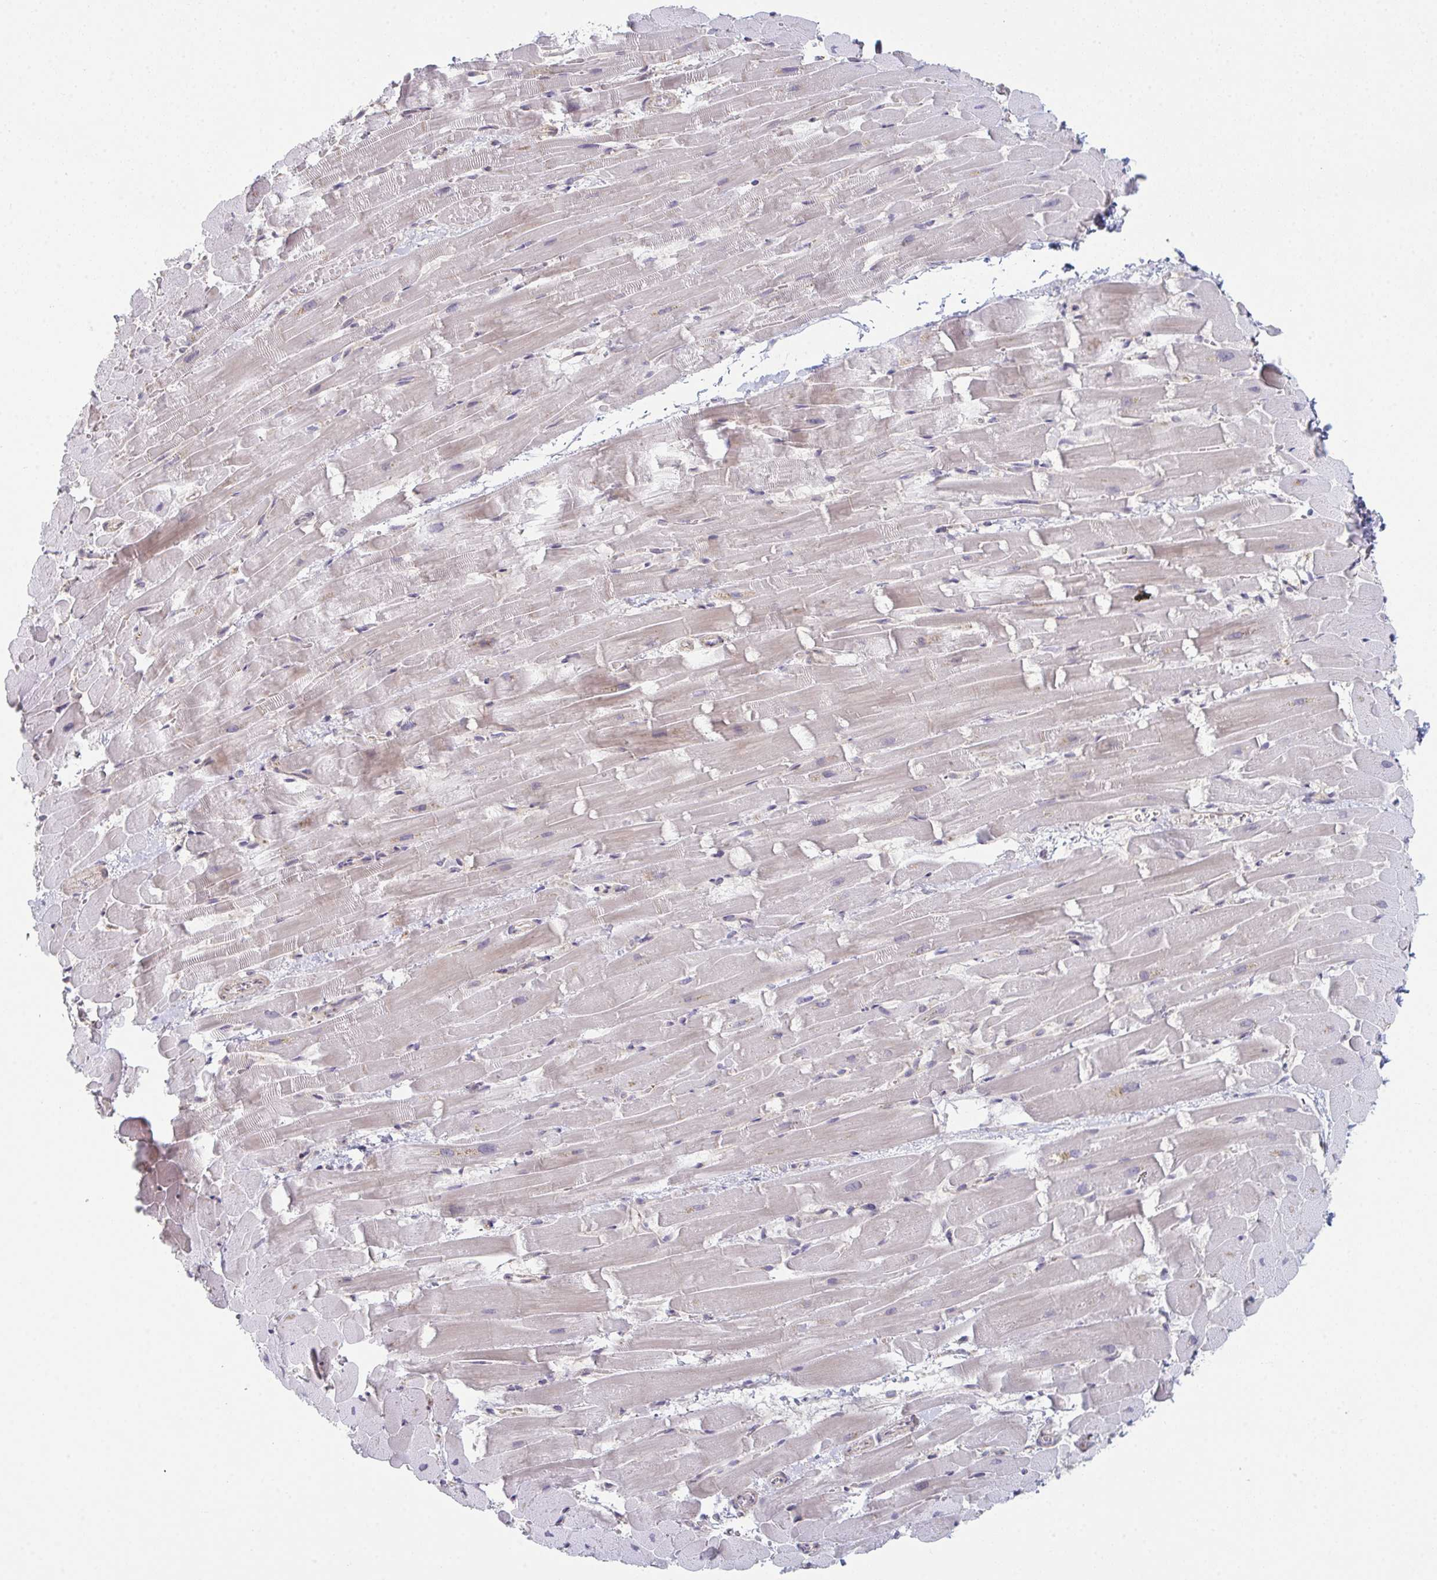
{"staining": {"intensity": "negative", "quantity": "none", "location": "none"}, "tissue": "heart muscle", "cell_type": "Cardiomyocytes", "image_type": "normal", "snomed": [{"axis": "morphology", "description": "Normal tissue, NOS"}, {"axis": "topography", "description": "Heart"}], "caption": "Immunohistochemistry of unremarkable heart muscle shows no staining in cardiomyocytes. (DAB IHC visualized using brightfield microscopy, high magnification).", "gene": "ZNF214", "patient": {"sex": "male", "age": 37}}